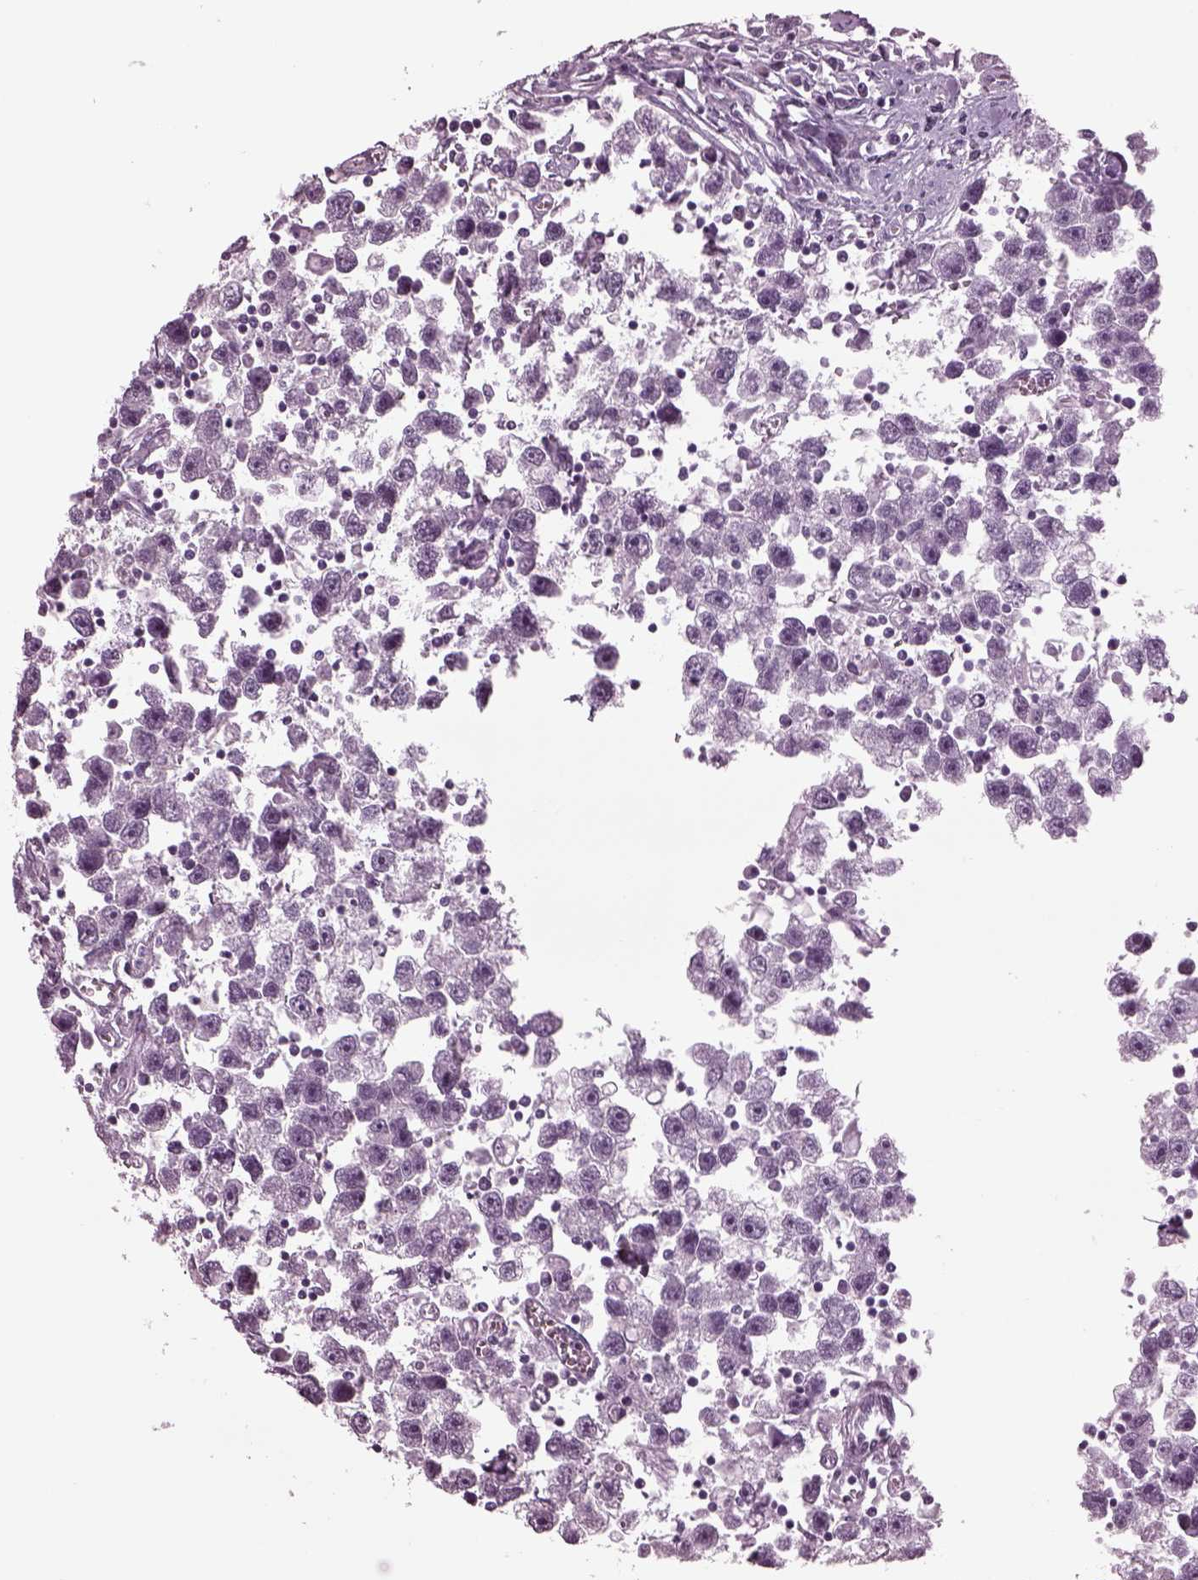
{"staining": {"intensity": "negative", "quantity": "none", "location": "none"}, "tissue": "testis cancer", "cell_type": "Tumor cells", "image_type": "cancer", "snomed": [{"axis": "morphology", "description": "Seminoma, NOS"}, {"axis": "topography", "description": "Testis"}], "caption": "Immunohistochemistry of human seminoma (testis) displays no positivity in tumor cells.", "gene": "TPPP2", "patient": {"sex": "male", "age": 30}}